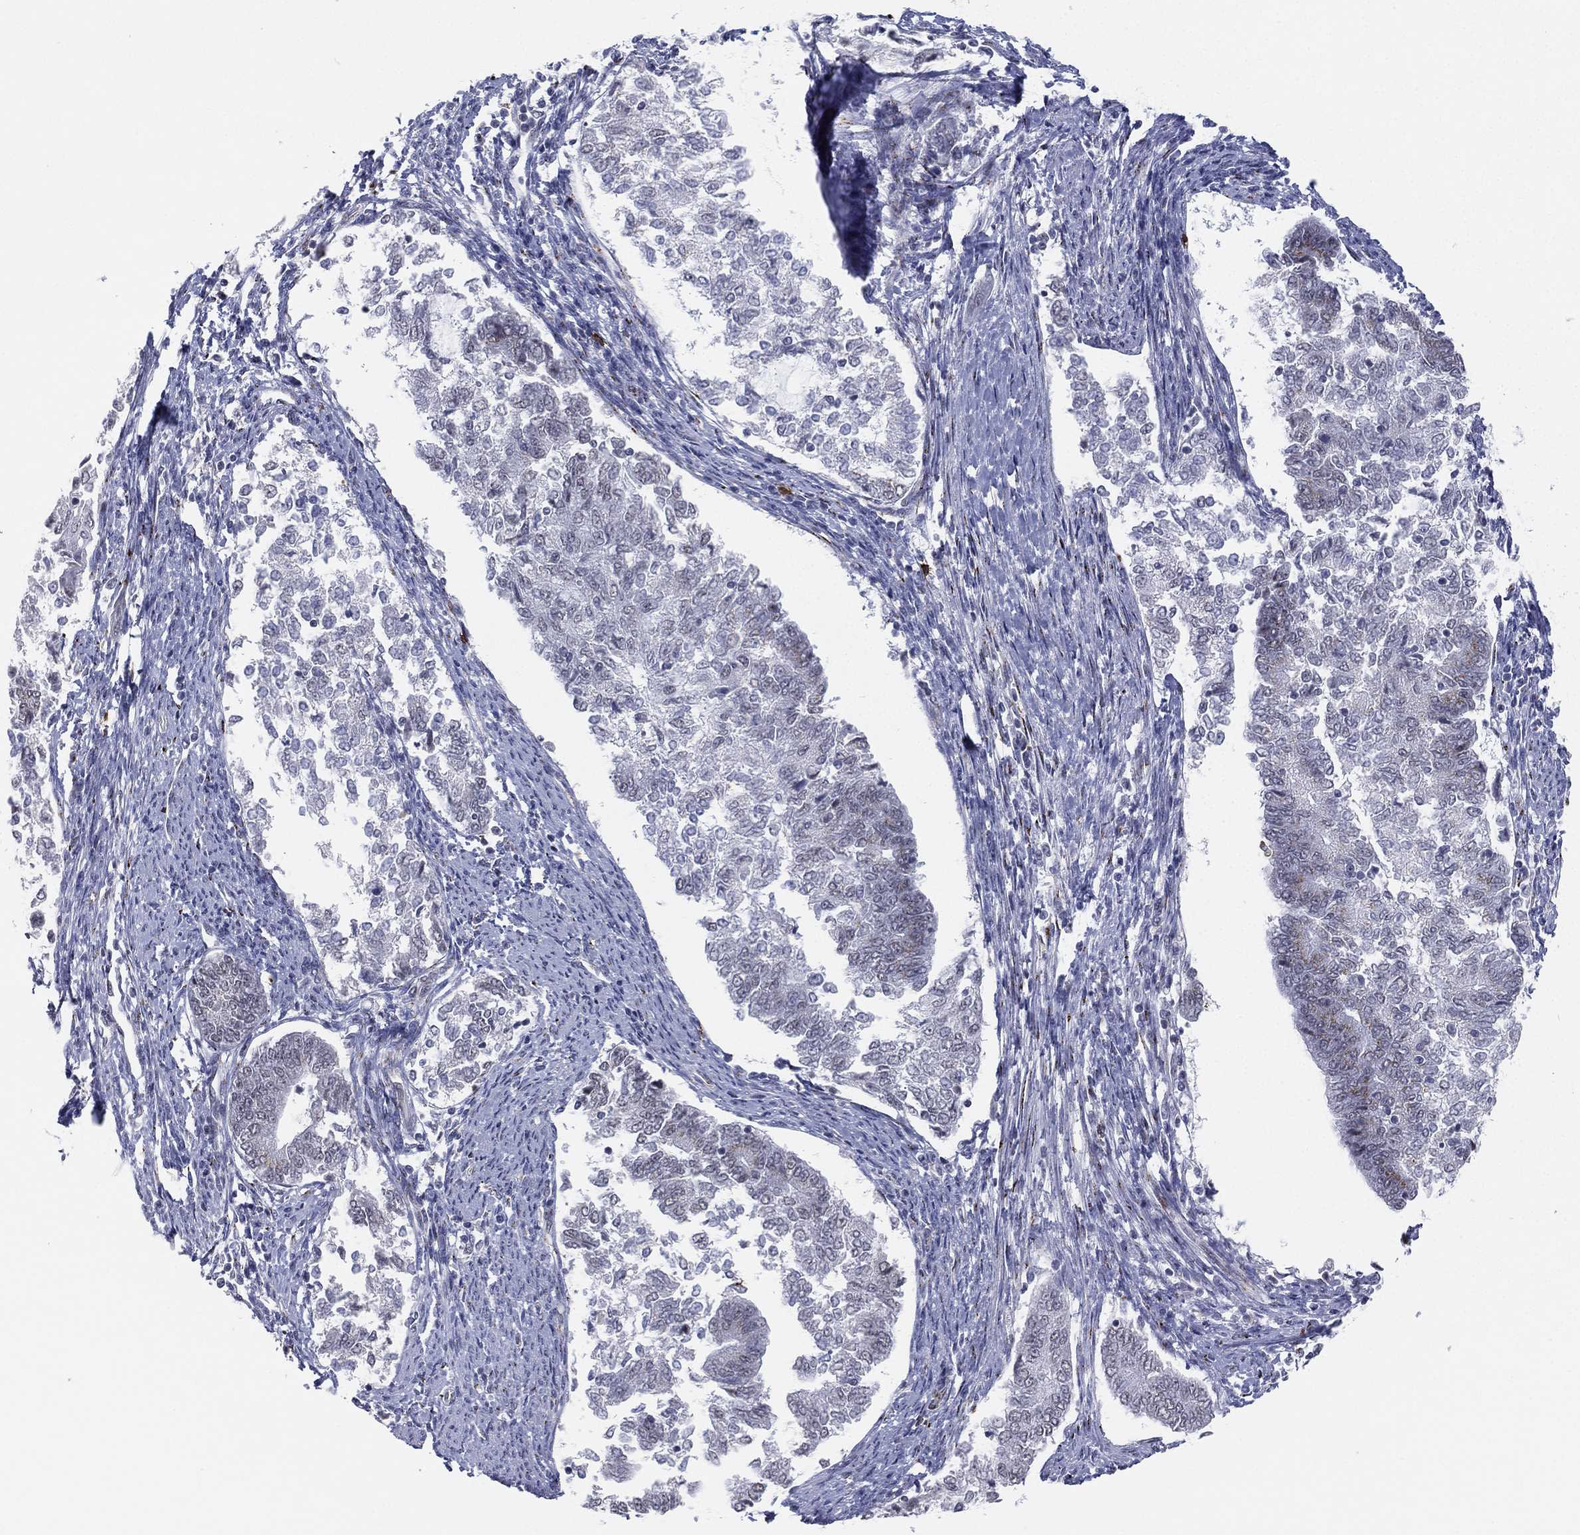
{"staining": {"intensity": "negative", "quantity": "none", "location": "none"}, "tissue": "endometrial cancer", "cell_type": "Tumor cells", "image_type": "cancer", "snomed": [{"axis": "morphology", "description": "Adenocarcinoma, NOS"}, {"axis": "topography", "description": "Endometrium"}], "caption": "Immunohistochemical staining of endometrial adenocarcinoma shows no significant staining in tumor cells.", "gene": "CD177", "patient": {"sex": "female", "age": 65}}